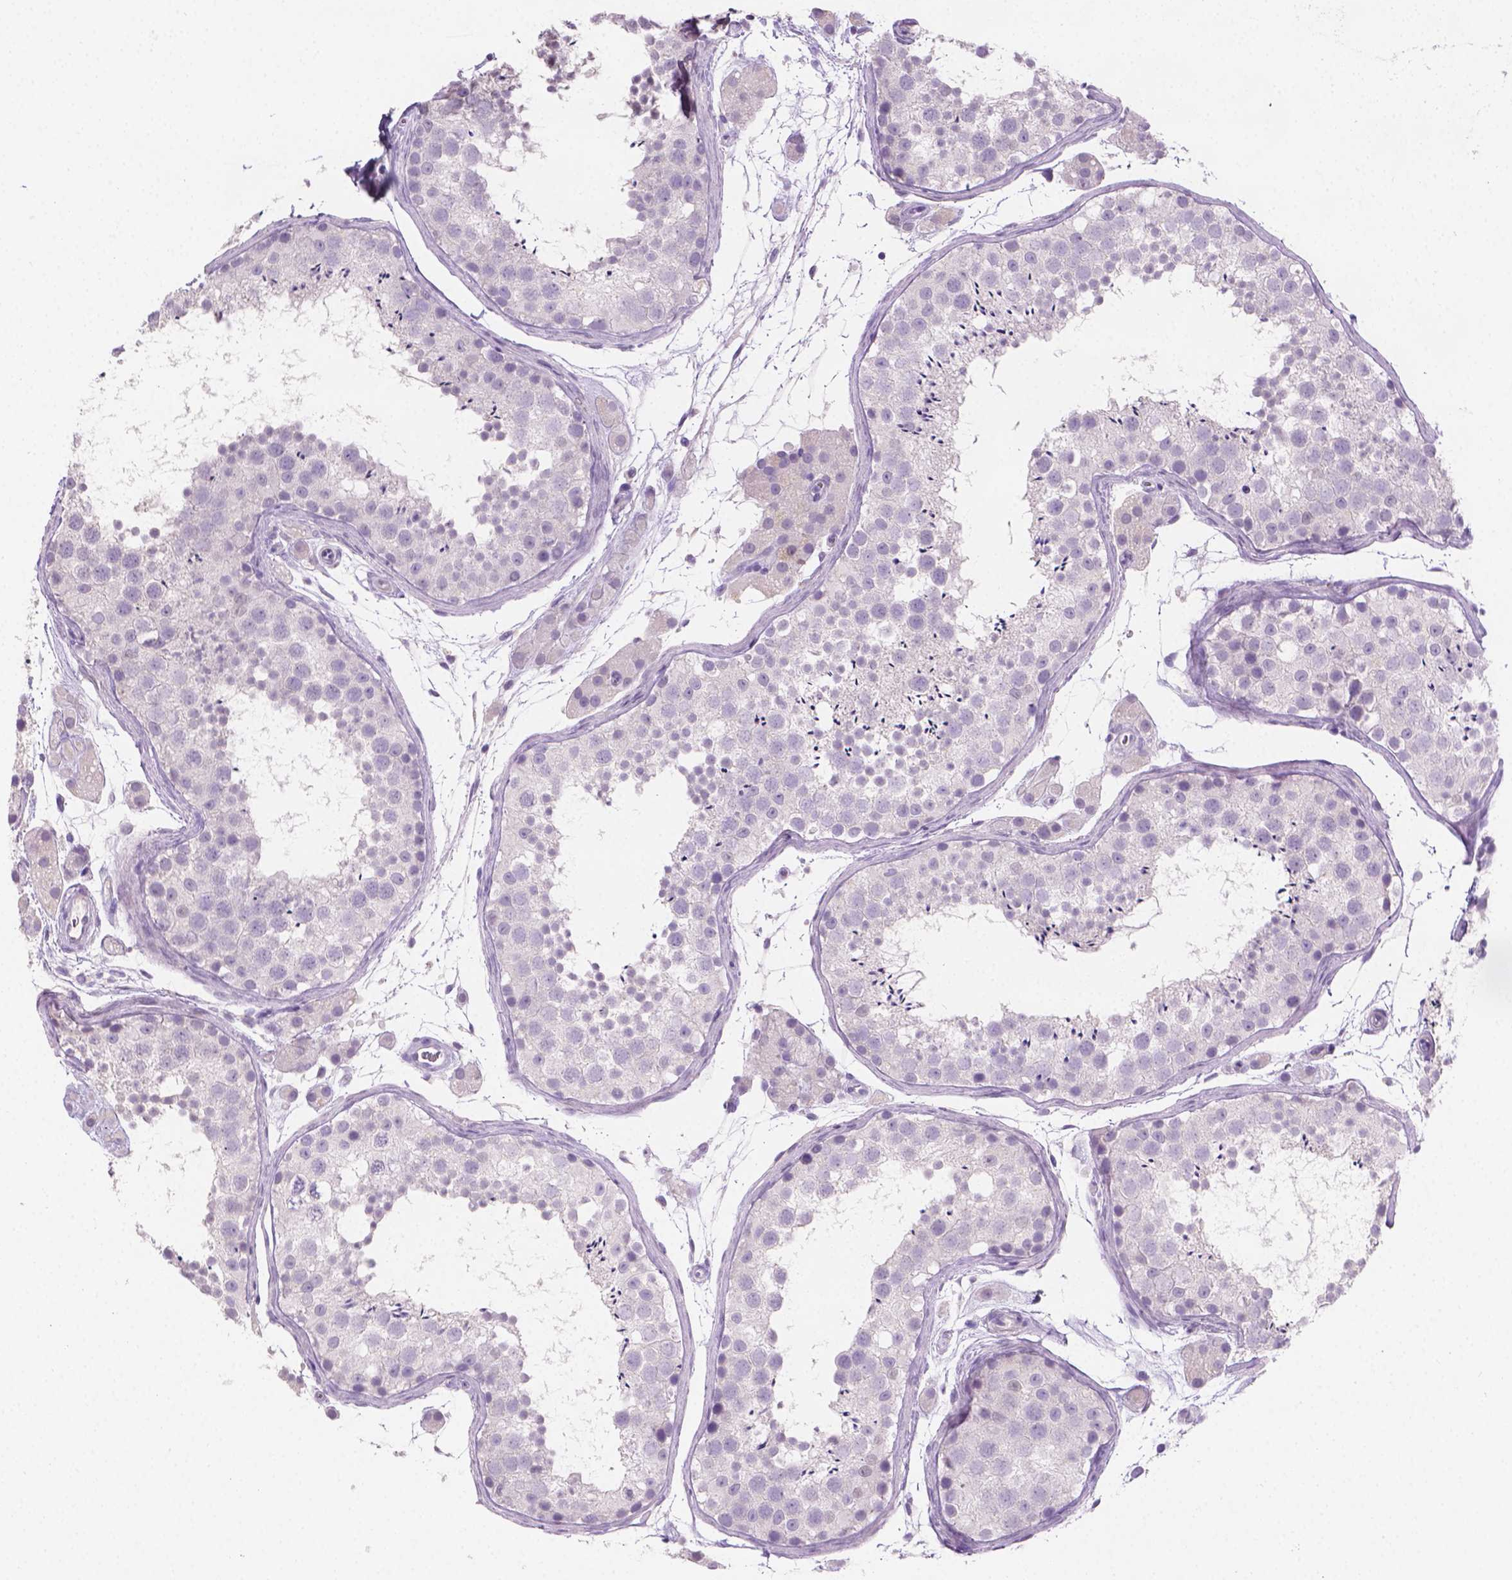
{"staining": {"intensity": "negative", "quantity": "none", "location": "none"}, "tissue": "testis", "cell_type": "Cells in seminiferous ducts", "image_type": "normal", "snomed": [{"axis": "morphology", "description": "Normal tissue, NOS"}, {"axis": "topography", "description": "Testis"}], "caption": "IHC histopathology image of unremarkable testis stained for a protein (brown), which exhibits no expression in cells in seminiferous ducts. (DAB (3,3'-diaminobenzidine) IHC with hematoxylin counter stain).", "gene": "TNNI2", "patient": {"sex": "male", "age": 41}}